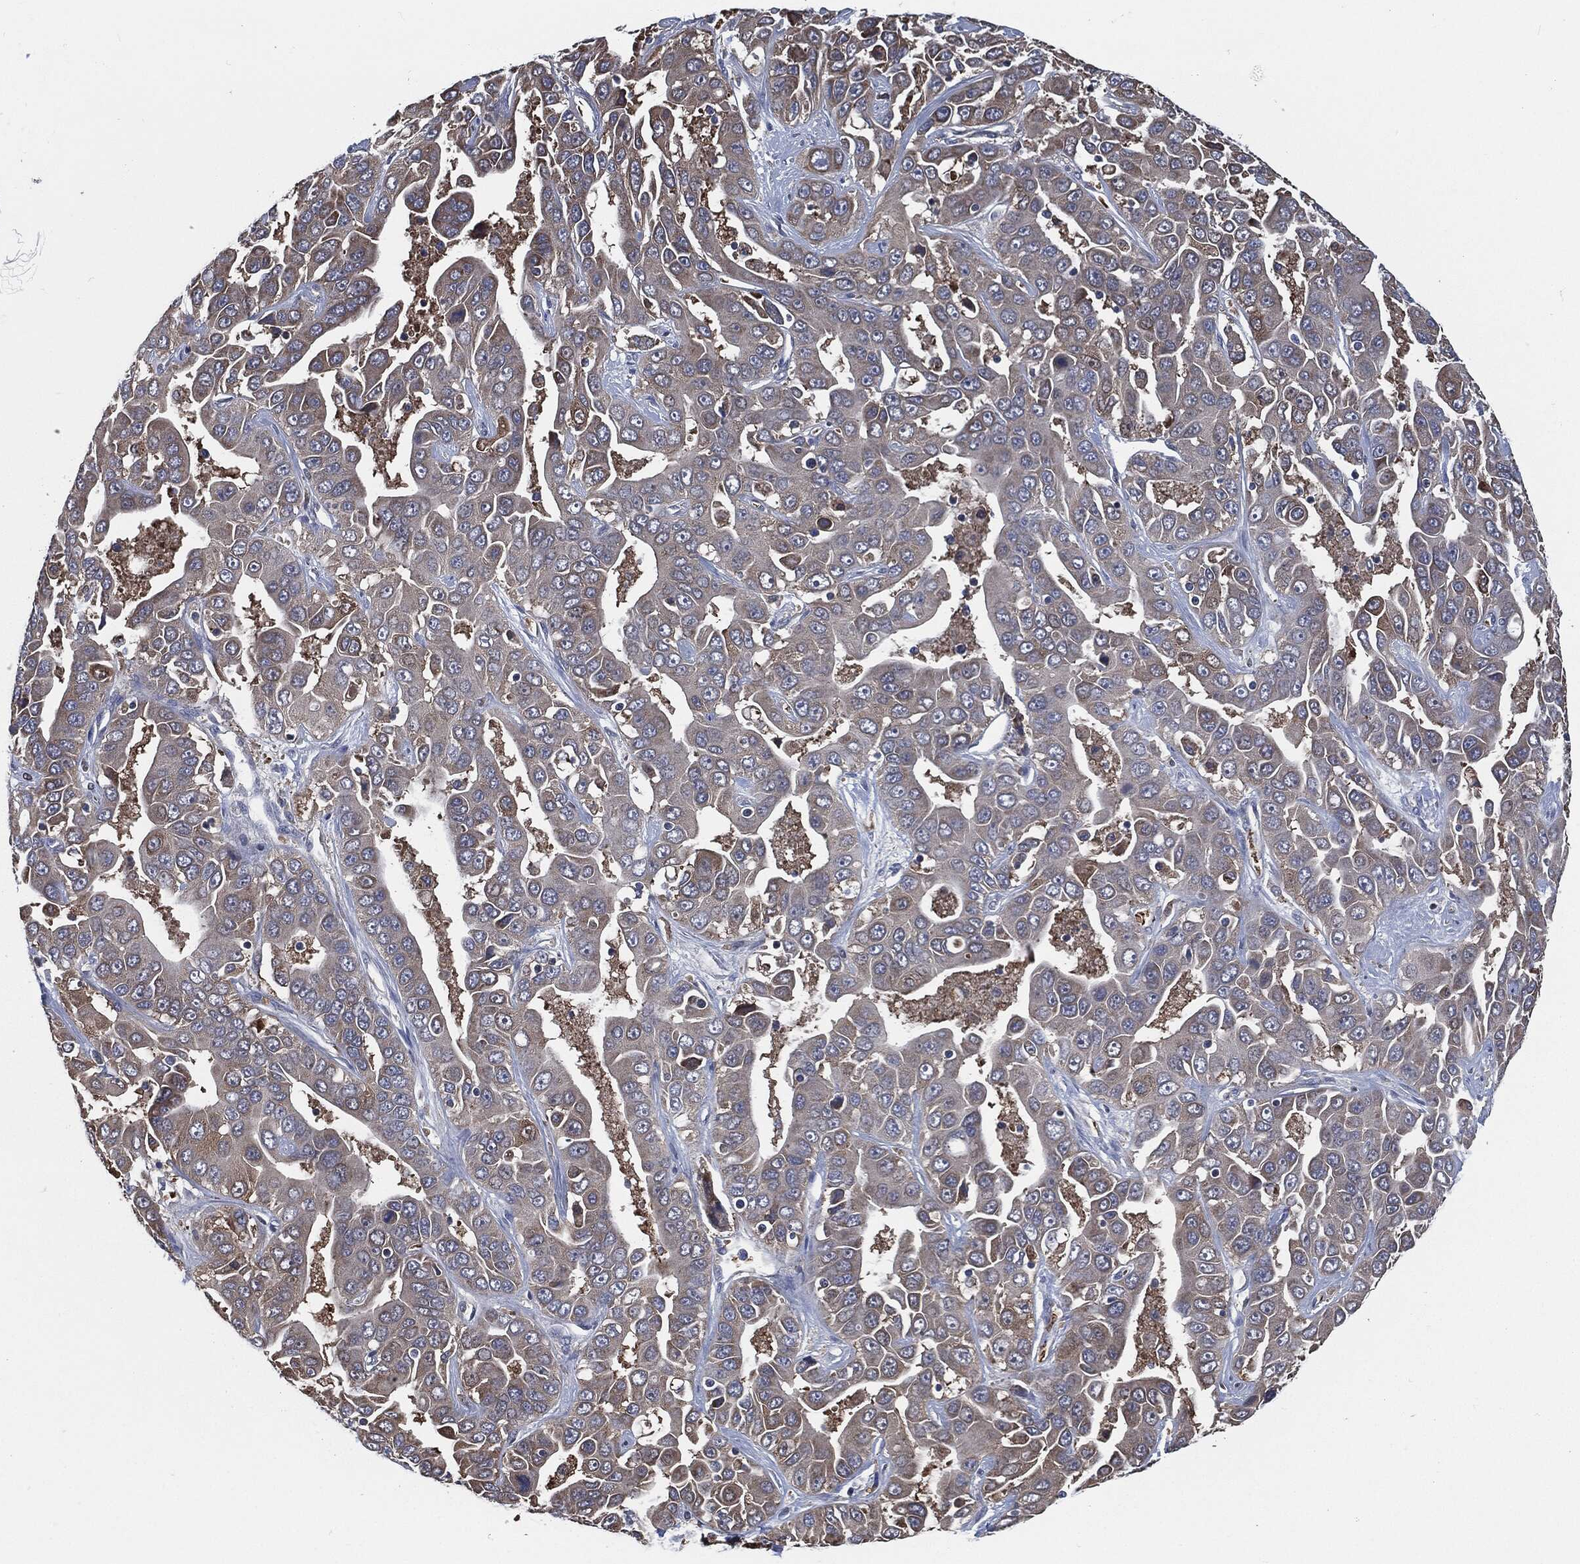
{"staining": {"intensity": "negative", "quantity": "none", "location": "none"}, "tissue": "liver cancer", "cell_type": "Tumor cells", "image_type": "cancer", "snomed": [{"axis": "morphology", "description": "Cholangiocarcinoma"}, {"axis": "topography", "description": "Liver"}], "caption": "DAB immunohistochemical staining of human cholangiocarcinoma (liver) shows no significant staining in tumor cells.", "gene": "PRDX4", "patient": {"sex": "female", "age": 52}}